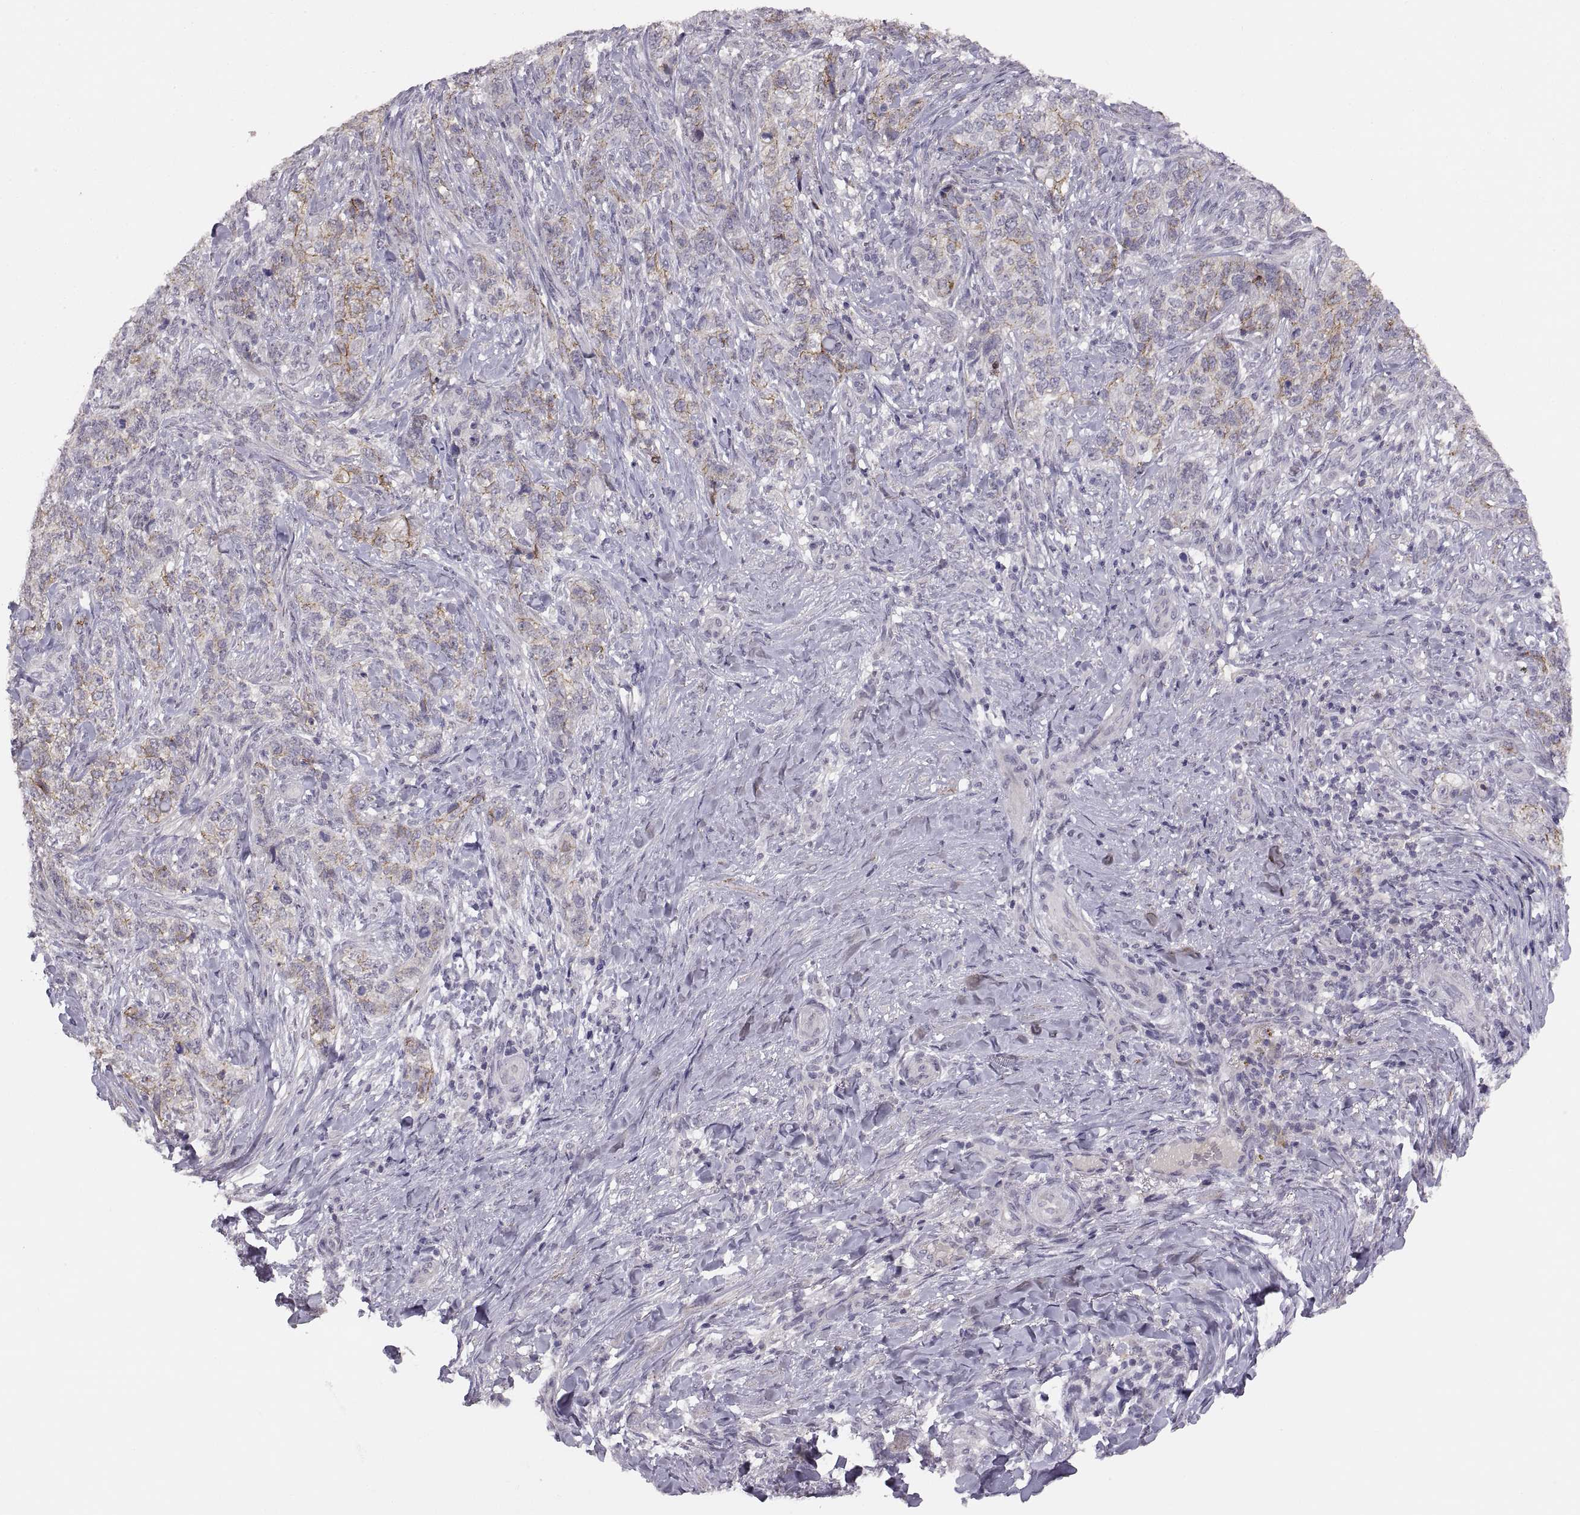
{"staining": {"intensity": "moderate", "quantity": "25%-75%", "location": "cytoplasmic/membranous"}, "tissue": "skin cancer", "cell_type": "Tumor cells", "image_type": "cancer", "snomed": [{"axis": "morphology", "description": "Basal cell carcinoma"}, {"axis": "topography", "description": "Skin"}], "caption": "Basal cell carcinoma (skin) was stained to show a protein in brown. There is medium levels of moderate cytoplasmic/membranous expression in about 25%-75% of tumor cells. (DAB (3,3'-diaminobenzidine) IHC with brightfield microscopy, high magnification).", "gene": "CDH2", "patient": {"sex": "female", "age": 69}}